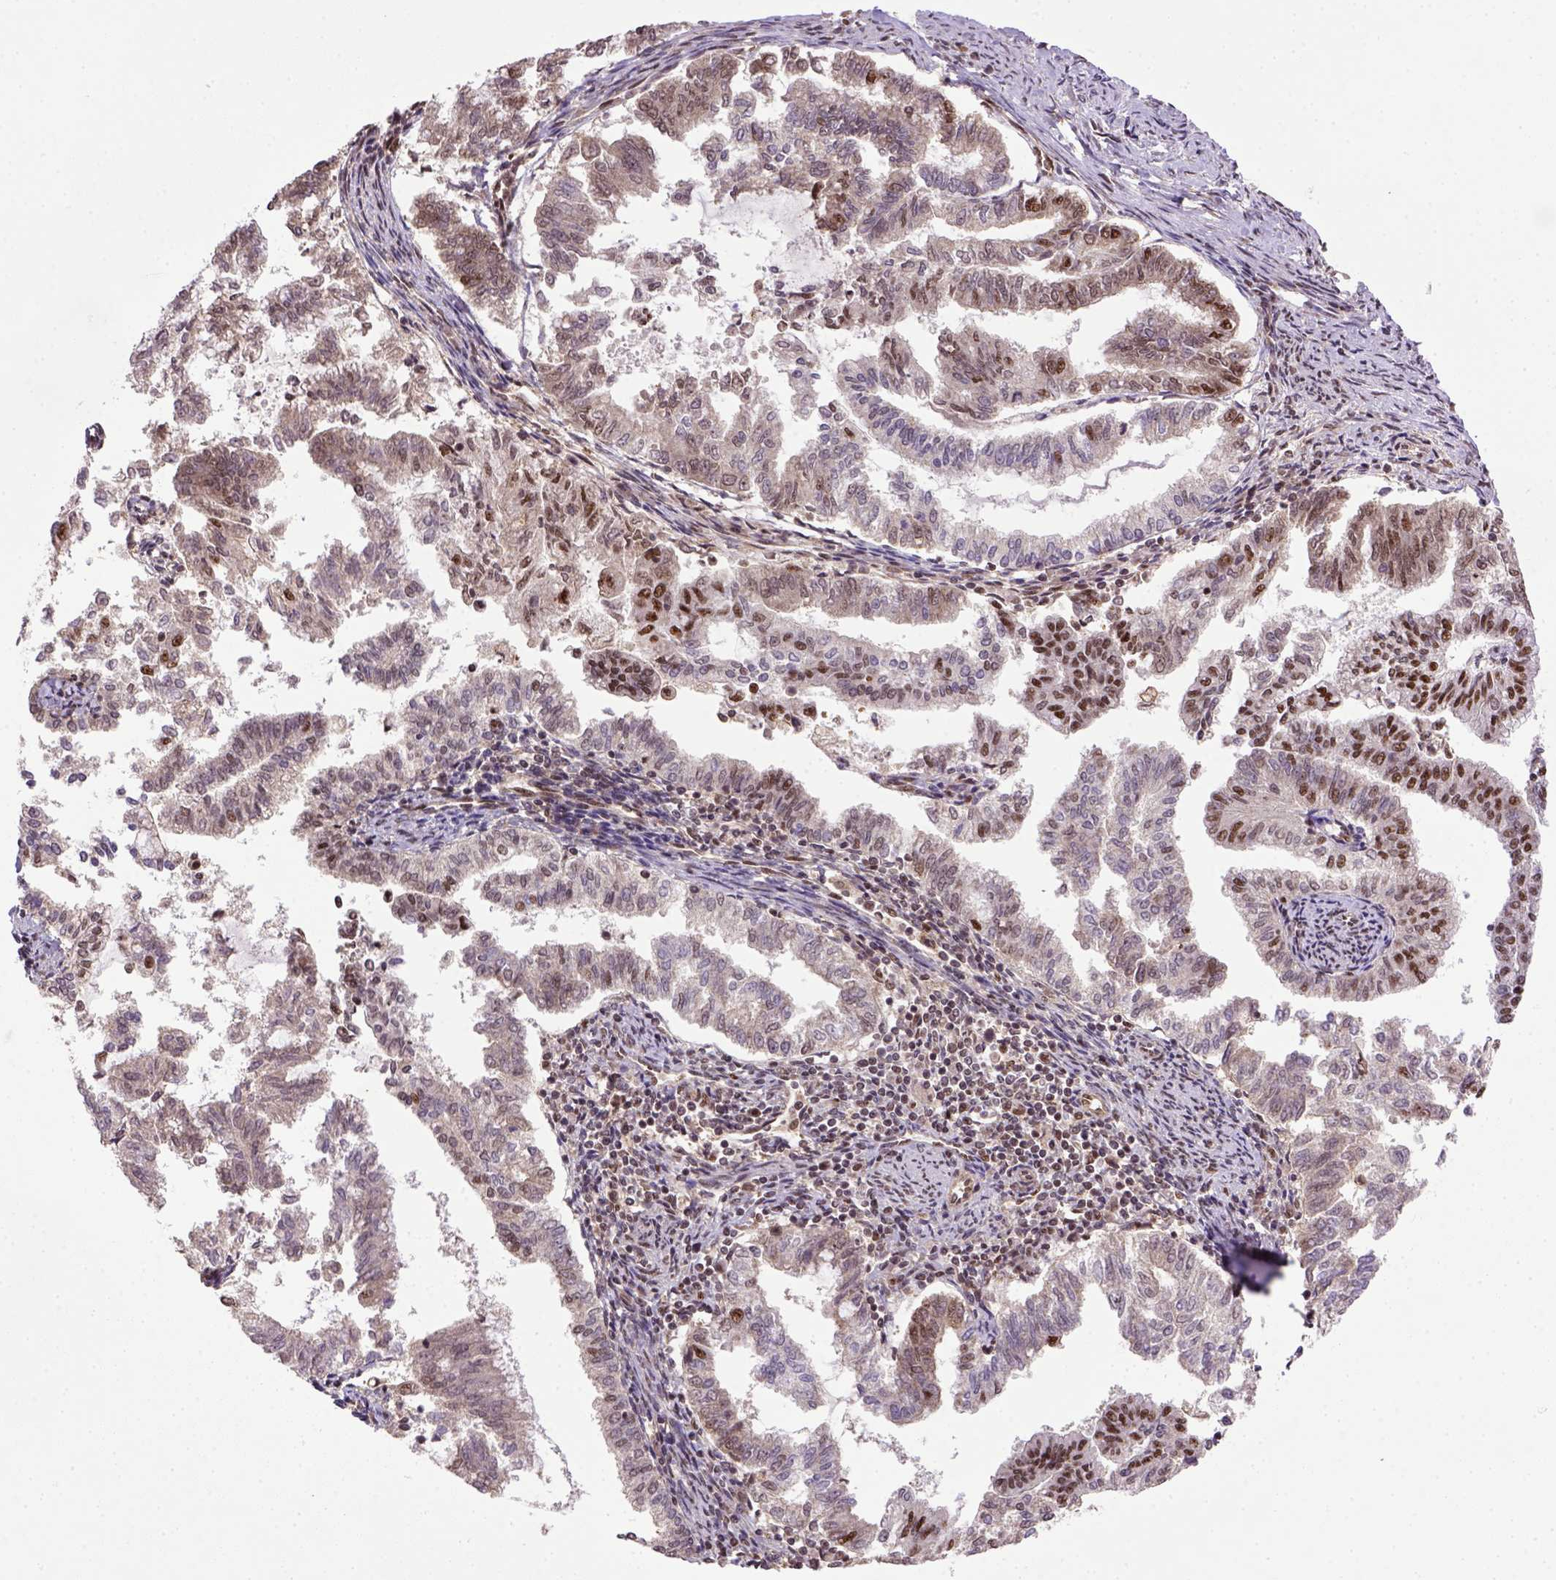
{"staining": {"intensity": "moderate", "quantity": "25%-75%", "location": "nuclear"}, "tissue": "endometrial cancer", "cell_type": "Tumor cells", "image_type": "cancer", "snomed": [{"axis": "morphology", "description": "Adenocarcinoma, NOS"}, {"axis": "topography", "description": "Endometrium"}], "caption": "The image demonstrates immunohistochemical staining of endometrial cancer. There is moderate nuclear positivity is present in approximately 25%-75% of tumor cells.", "gene": "PPIG", "patient": {"sex": "female", "age": 79}}